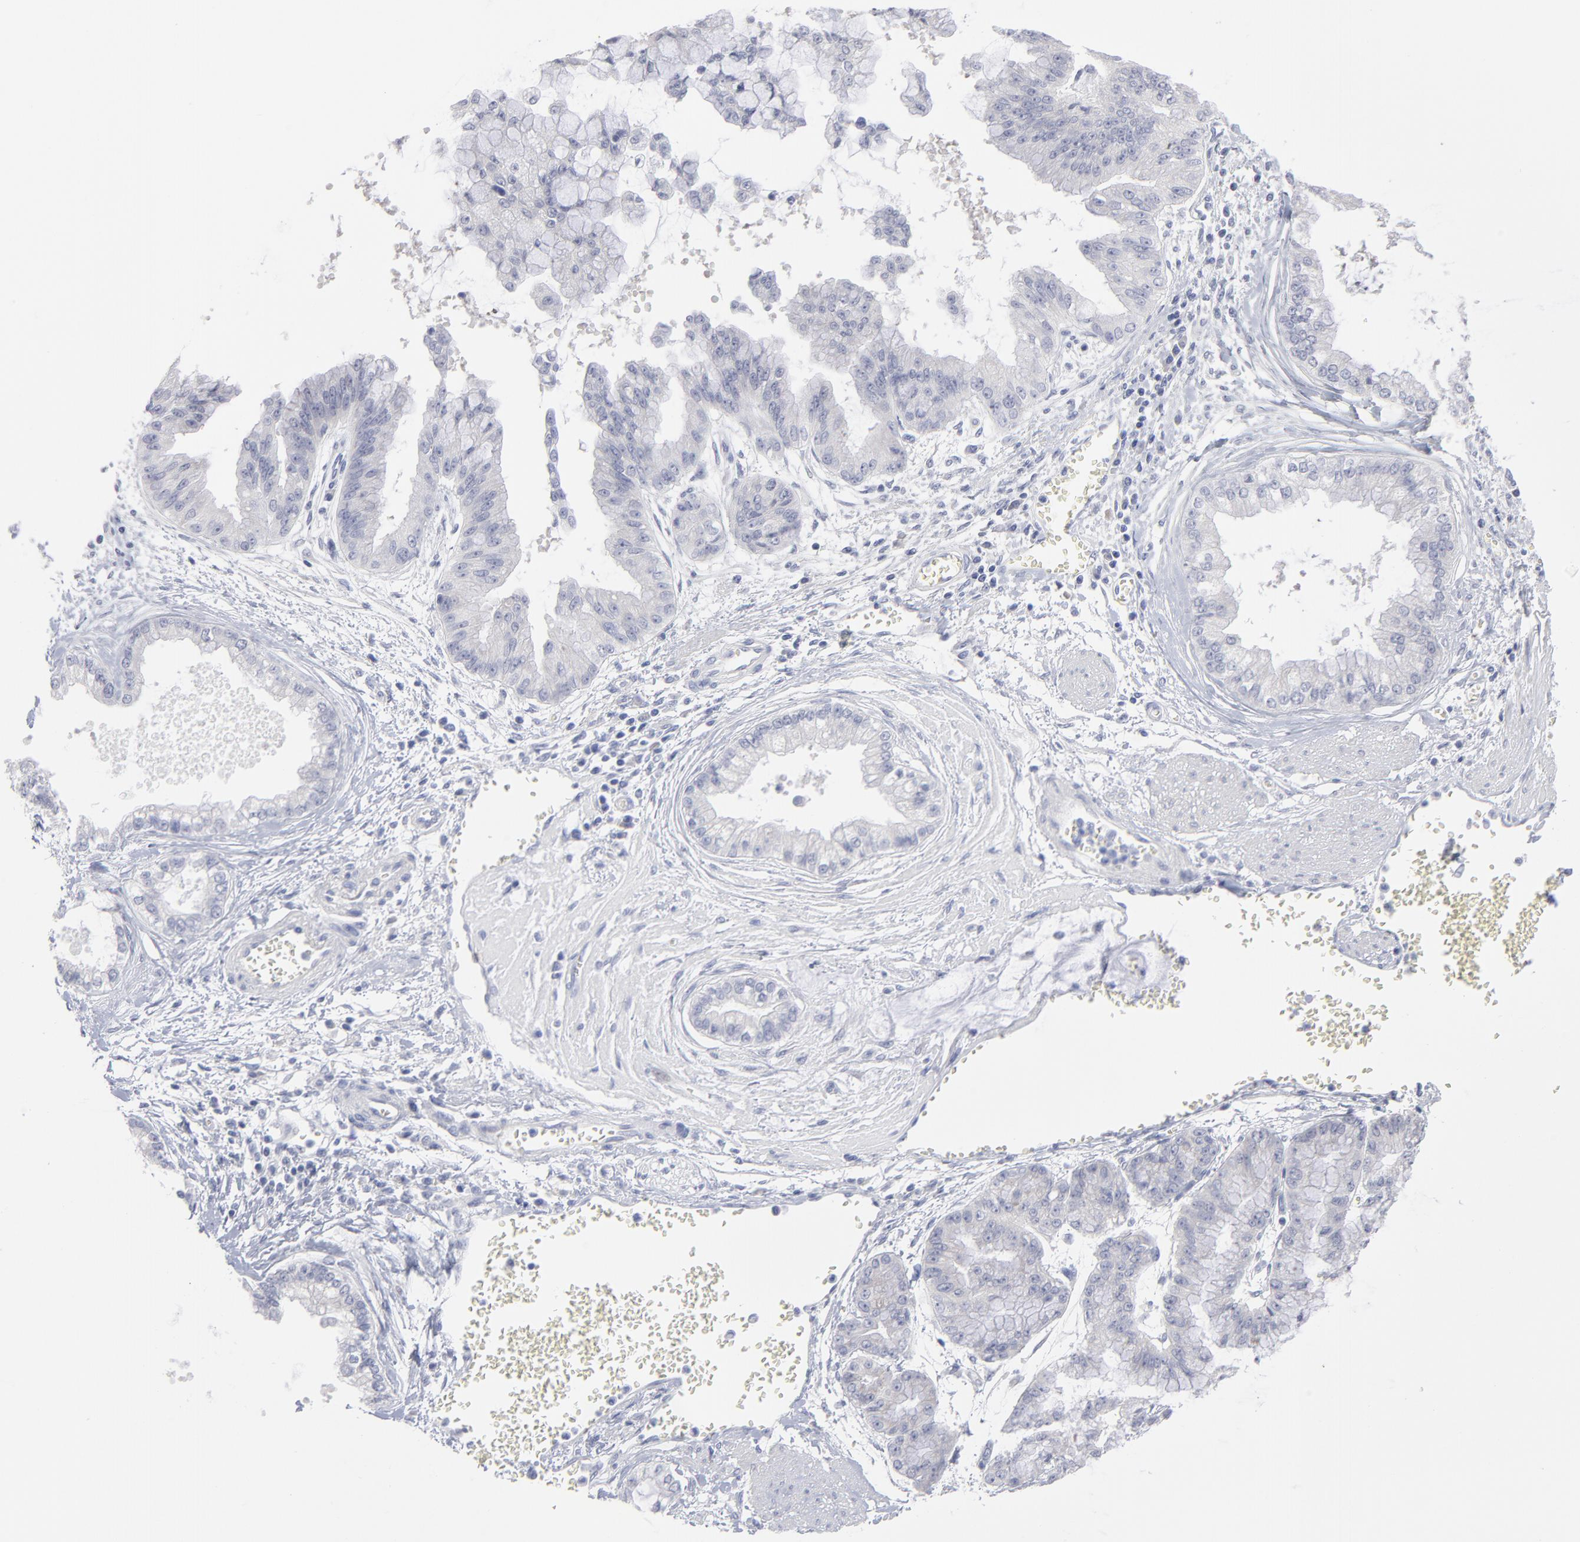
{"staining": {"intensity": "negative", "quantity": "none", "location": "none"}, "tissue": "liver cancer", "cell_type": "Tumor cells", "image_type": "cancer", "snomed": [{"axis": "morphology", "description": "Cholangiocarcinoma"}, {"axis": "topography", "description": "Liver"}], "caption": "An IHC image of liver cancer (cholangiocarcinoma) is shown. There is no staining in tumor cells of liver cancer (cholangiocarcinoma).", "gene": "RPS24", "patient": {"sex": "female", "age": 79}}